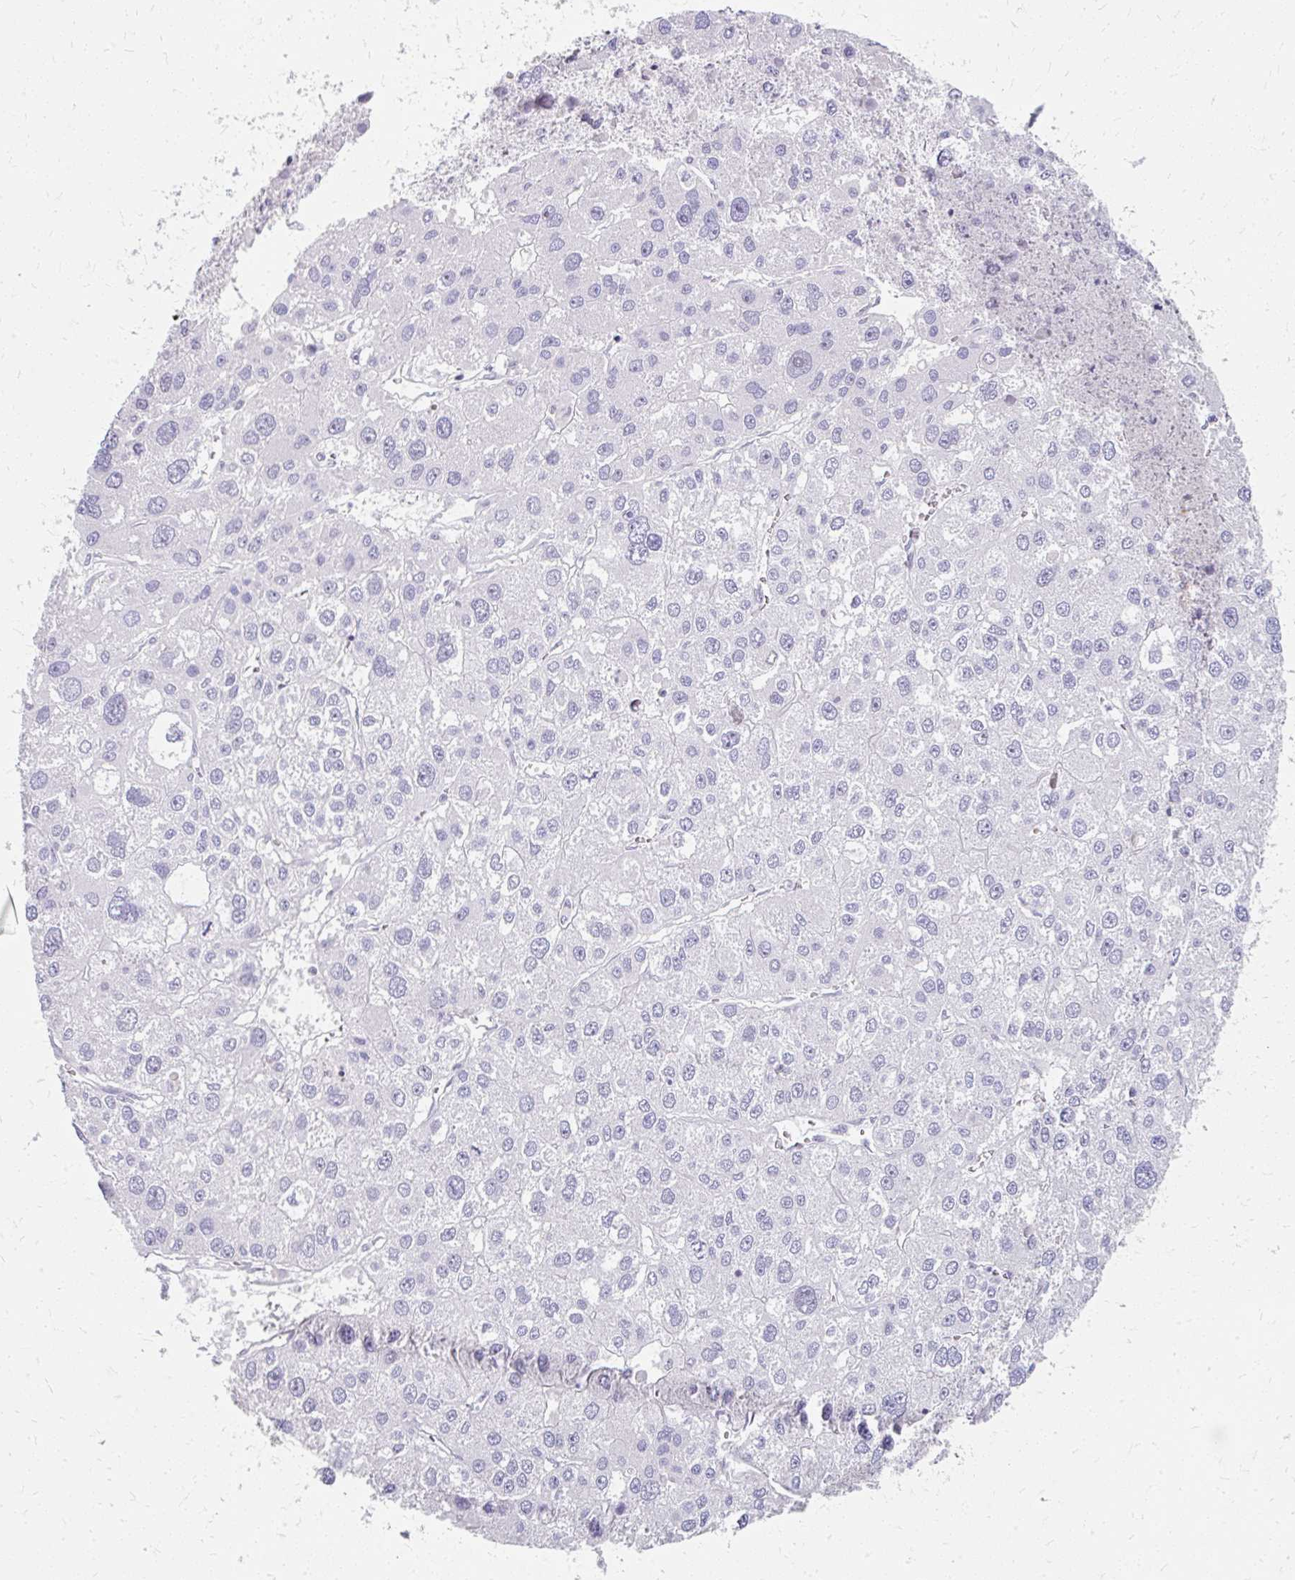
{"staining": {"intensity": "negative", "quantity": "none", "location": "none"}, "tissue": "liver cancer", "cell_type": "Tumor cells", "image_type": "cancer", "snomed": [{"axis": "morphology", "description": "Carcinoma, Hepatocellular, NOS"}, {"axis": "topography", "description": "Liver"}], "caption": "Photomicrograph shows no significant protein staining in tumor cells of liver cancer.", "gene": "GTF2H1", "patient": {"sex": "male", "age": 73}}